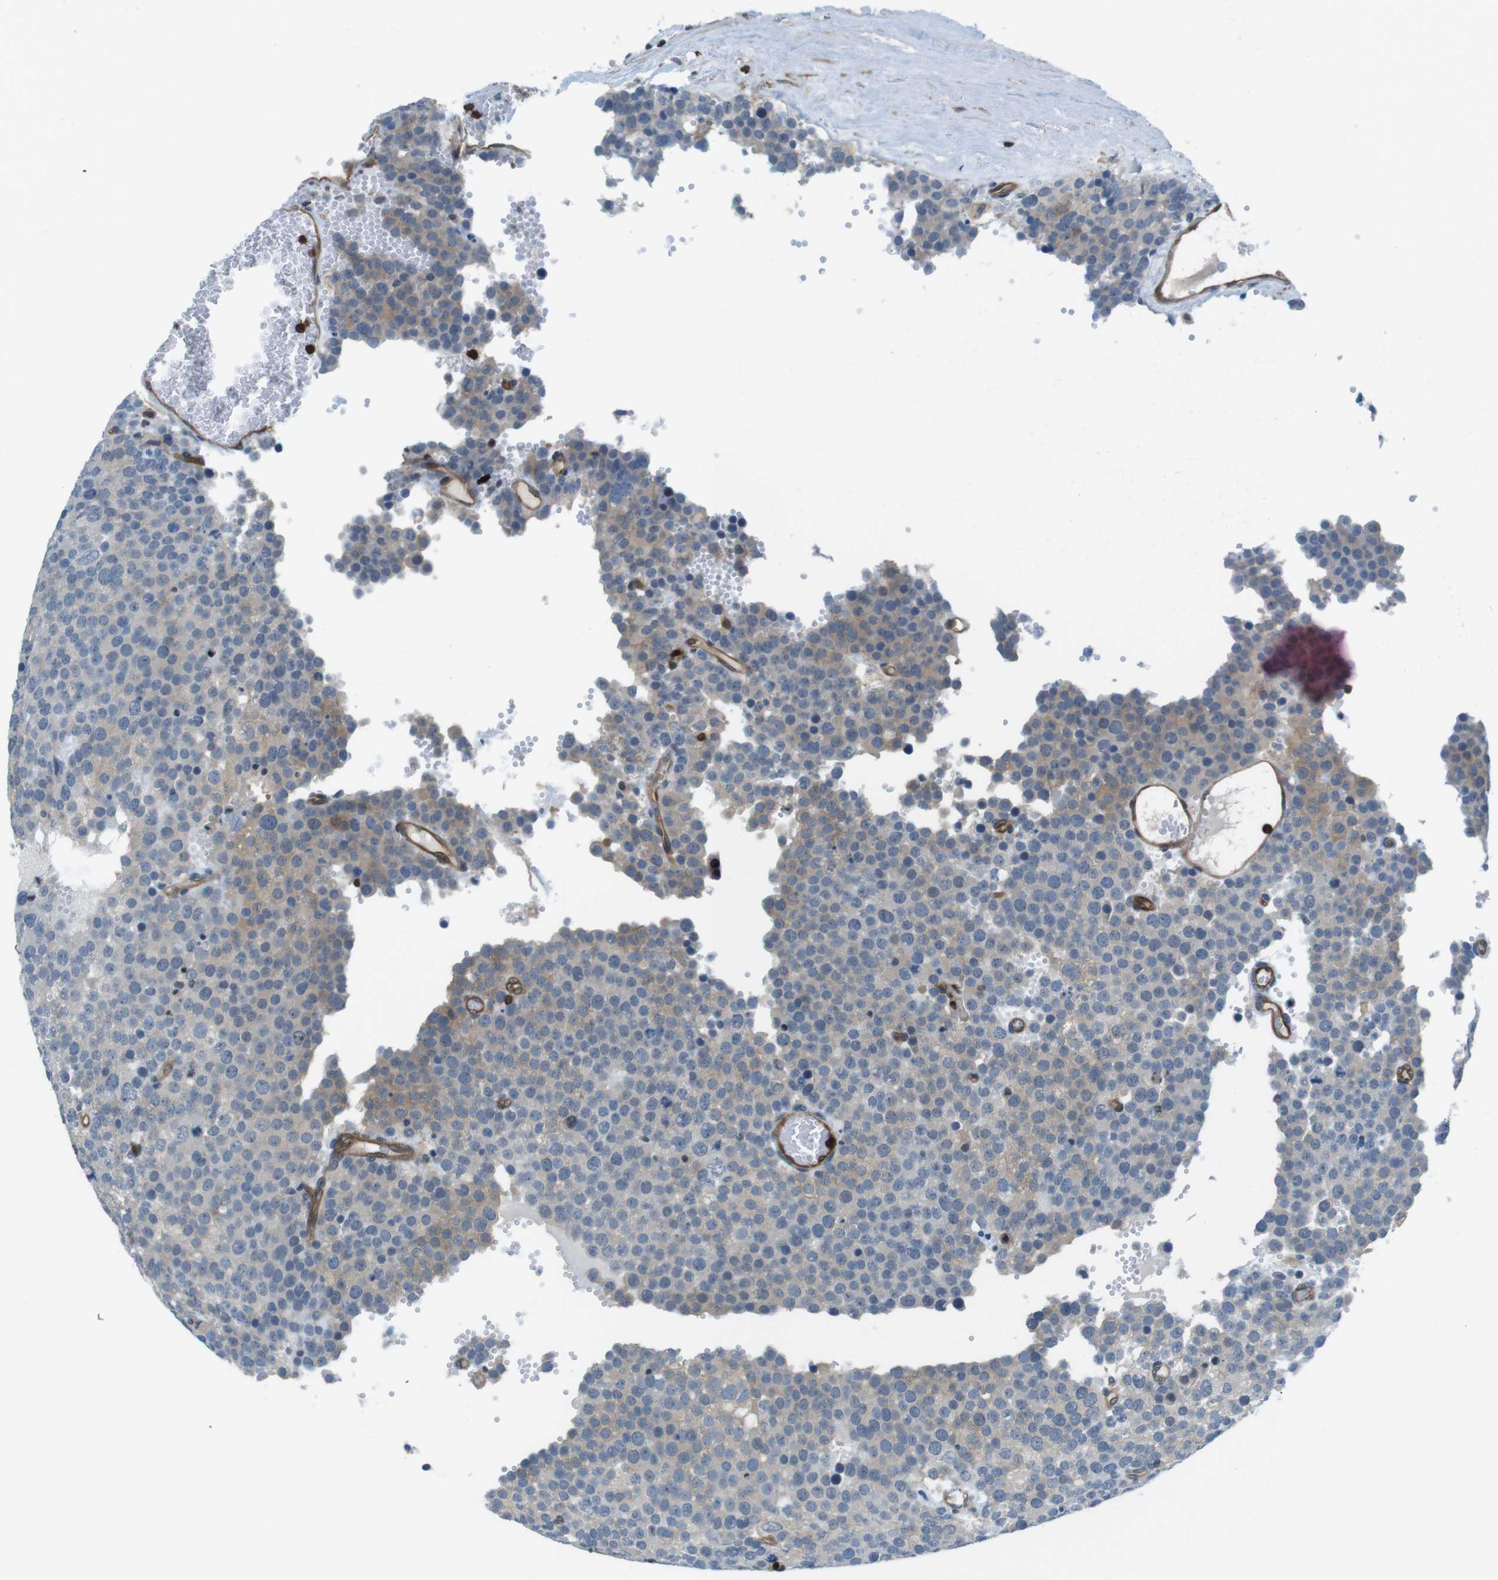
{"staining": {"intensity": "weak", "quantity": "25%-75%", "location": "cytoplasmic/membranous"}, "tissue": "testis cancer", "cell_type": "Tumor cells", "image_type": "cancer", "snomed": [{"axis": "morphology", "description": "Normal tissue, NOS"}, {"axis": "morphology", "description": "Seminoma, NOS"}, {"axis": "topography", "description": "Testis"}], "caption": "An IHC micrograph of tumor tissue is shown. Protein staining in brown shows weak cytoplasmic/membranous positivity in testis cancer (seminoma) within tumor cells.", "gene": "TES", "patient": {"sex": "male", "age": 71}}